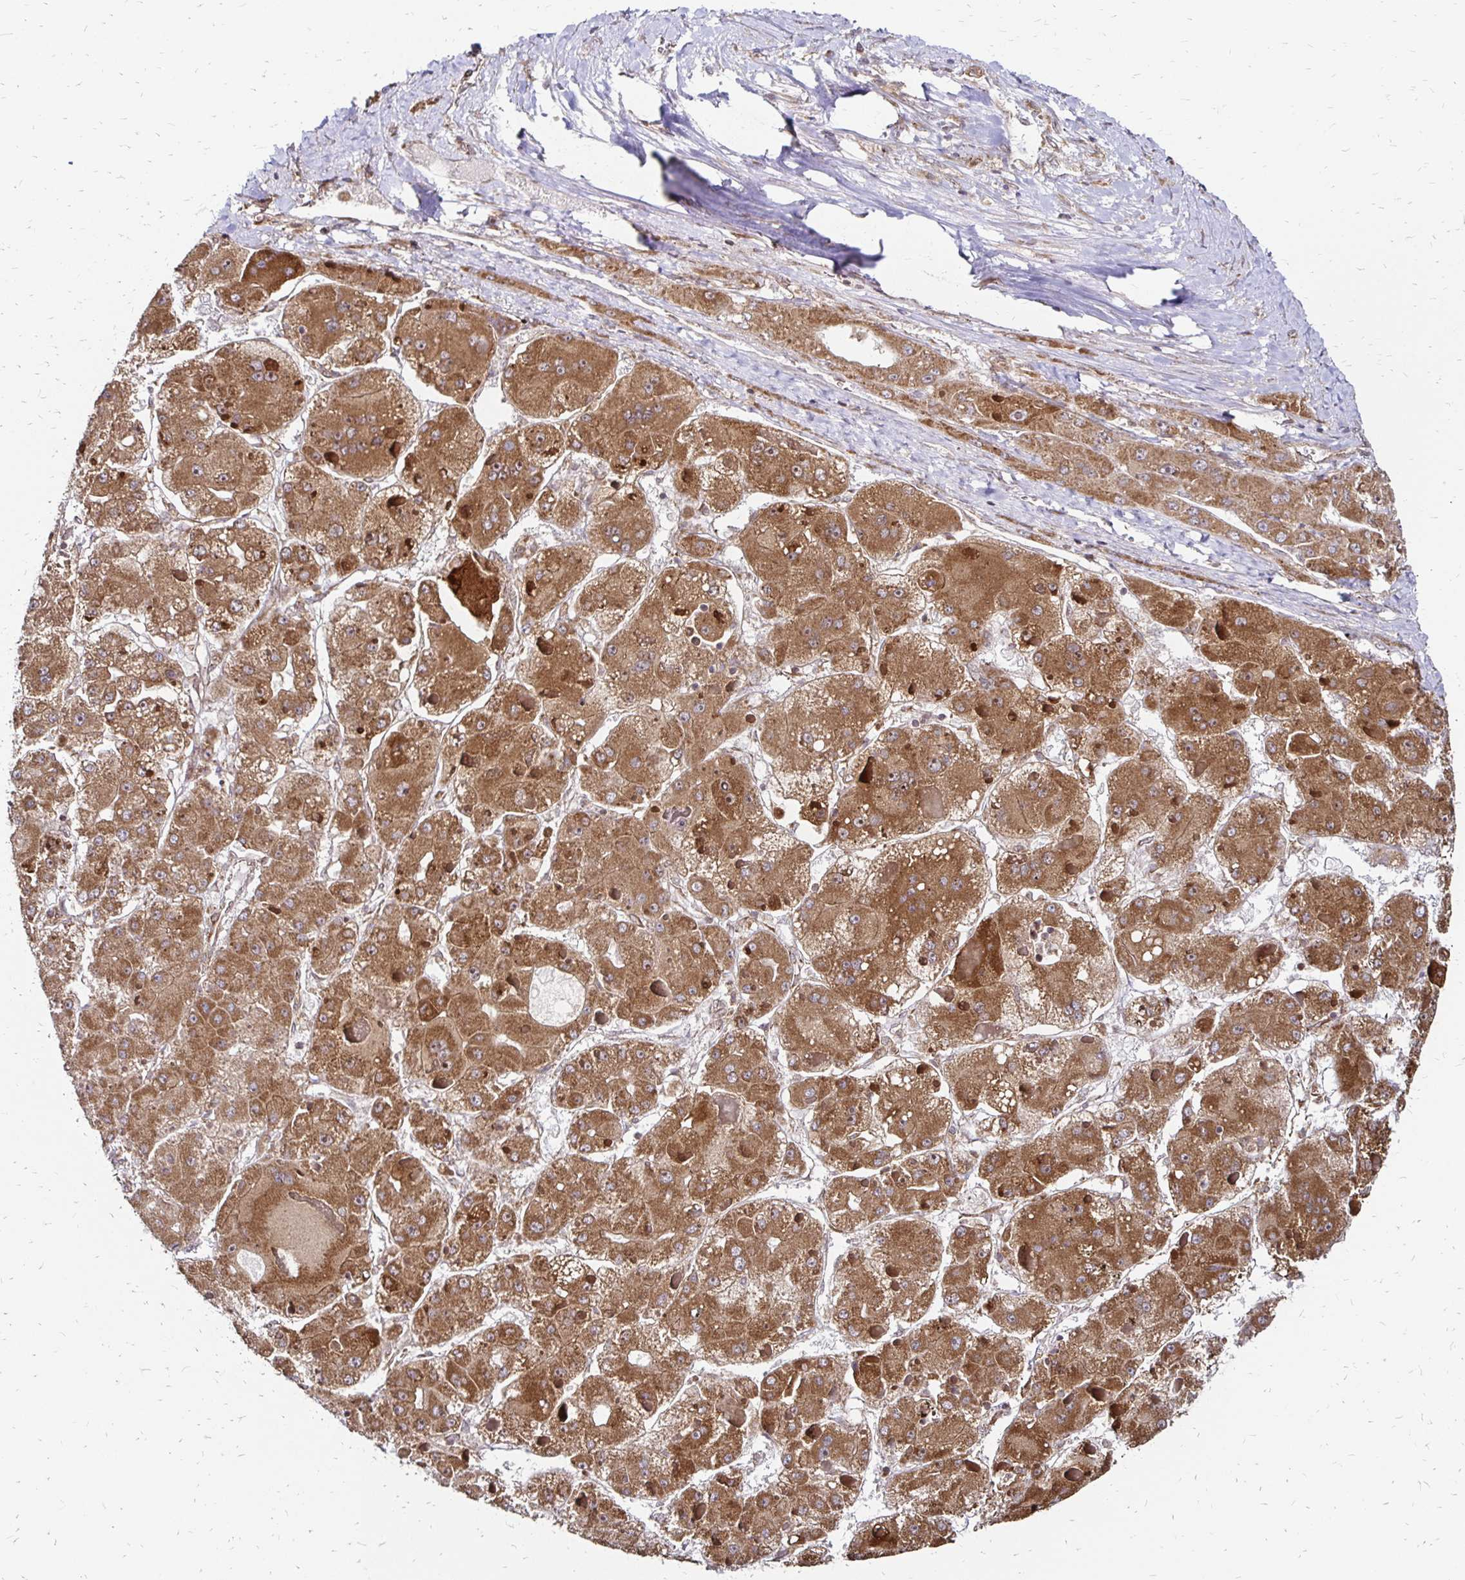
{"staining": {"intensity": "moderate", "quantity": ">75%", "location": "cytoplasmic/membranous"}, "tissue": "liver cancer", "cell_type": "Tumor cells", "image_type": "cancer", "snomed": [{"axis": "morphology", "description": "Carcinoma, Hepatocellular, NOS"}, {"axis": "topography", "description": "Liver"}], "caption": "Human liver hepatocellular carcinoma stained with a protein marker demonstrates moderate staining in tumor cells.", "gene": "ZW10", "patient": {"sex": "female", "age": 73}}